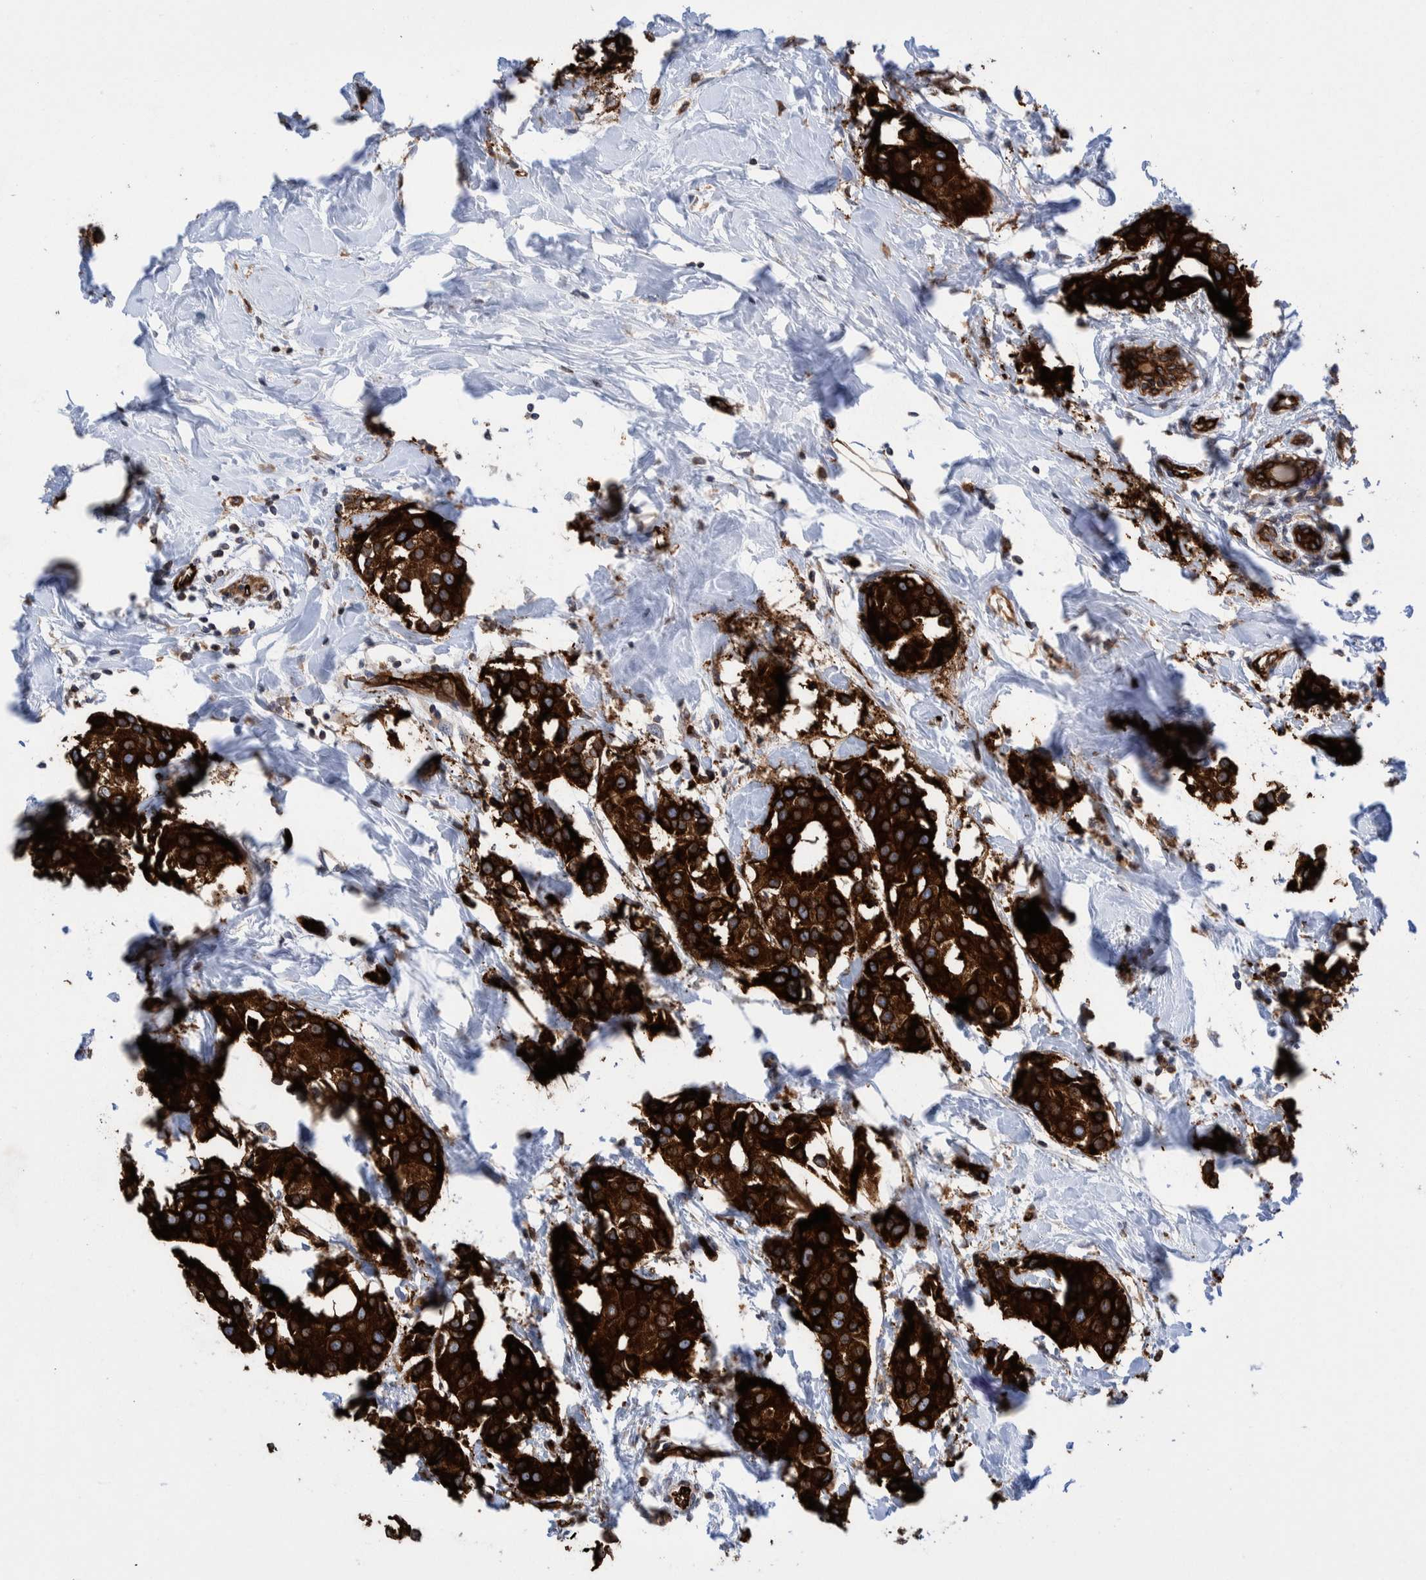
{"staining": {"intensity": "strong", "quantity": ">75%", "location": "cytoplasmic/membranous"}, "tissue": "breast cancer", "cell_type": "Tumor cells", "image_type": "cancer", "snomed": [{"axis": "morphology", "description": "Normal tissue, NOS"}, {"axis": "morphology", "description": "Duct carcinoma"}, {"axis": "topography", "description": "Breast"}], "caption": "The immunohistochemical stain shows strong cytoplasmic/membranous staining in tumor cells of breast cancer tissue. (brown staining indicates protein expression, while blue staining denotes nuclei).", "gene": "THEM6", "patient": {"sex": "female", "age": 39}}